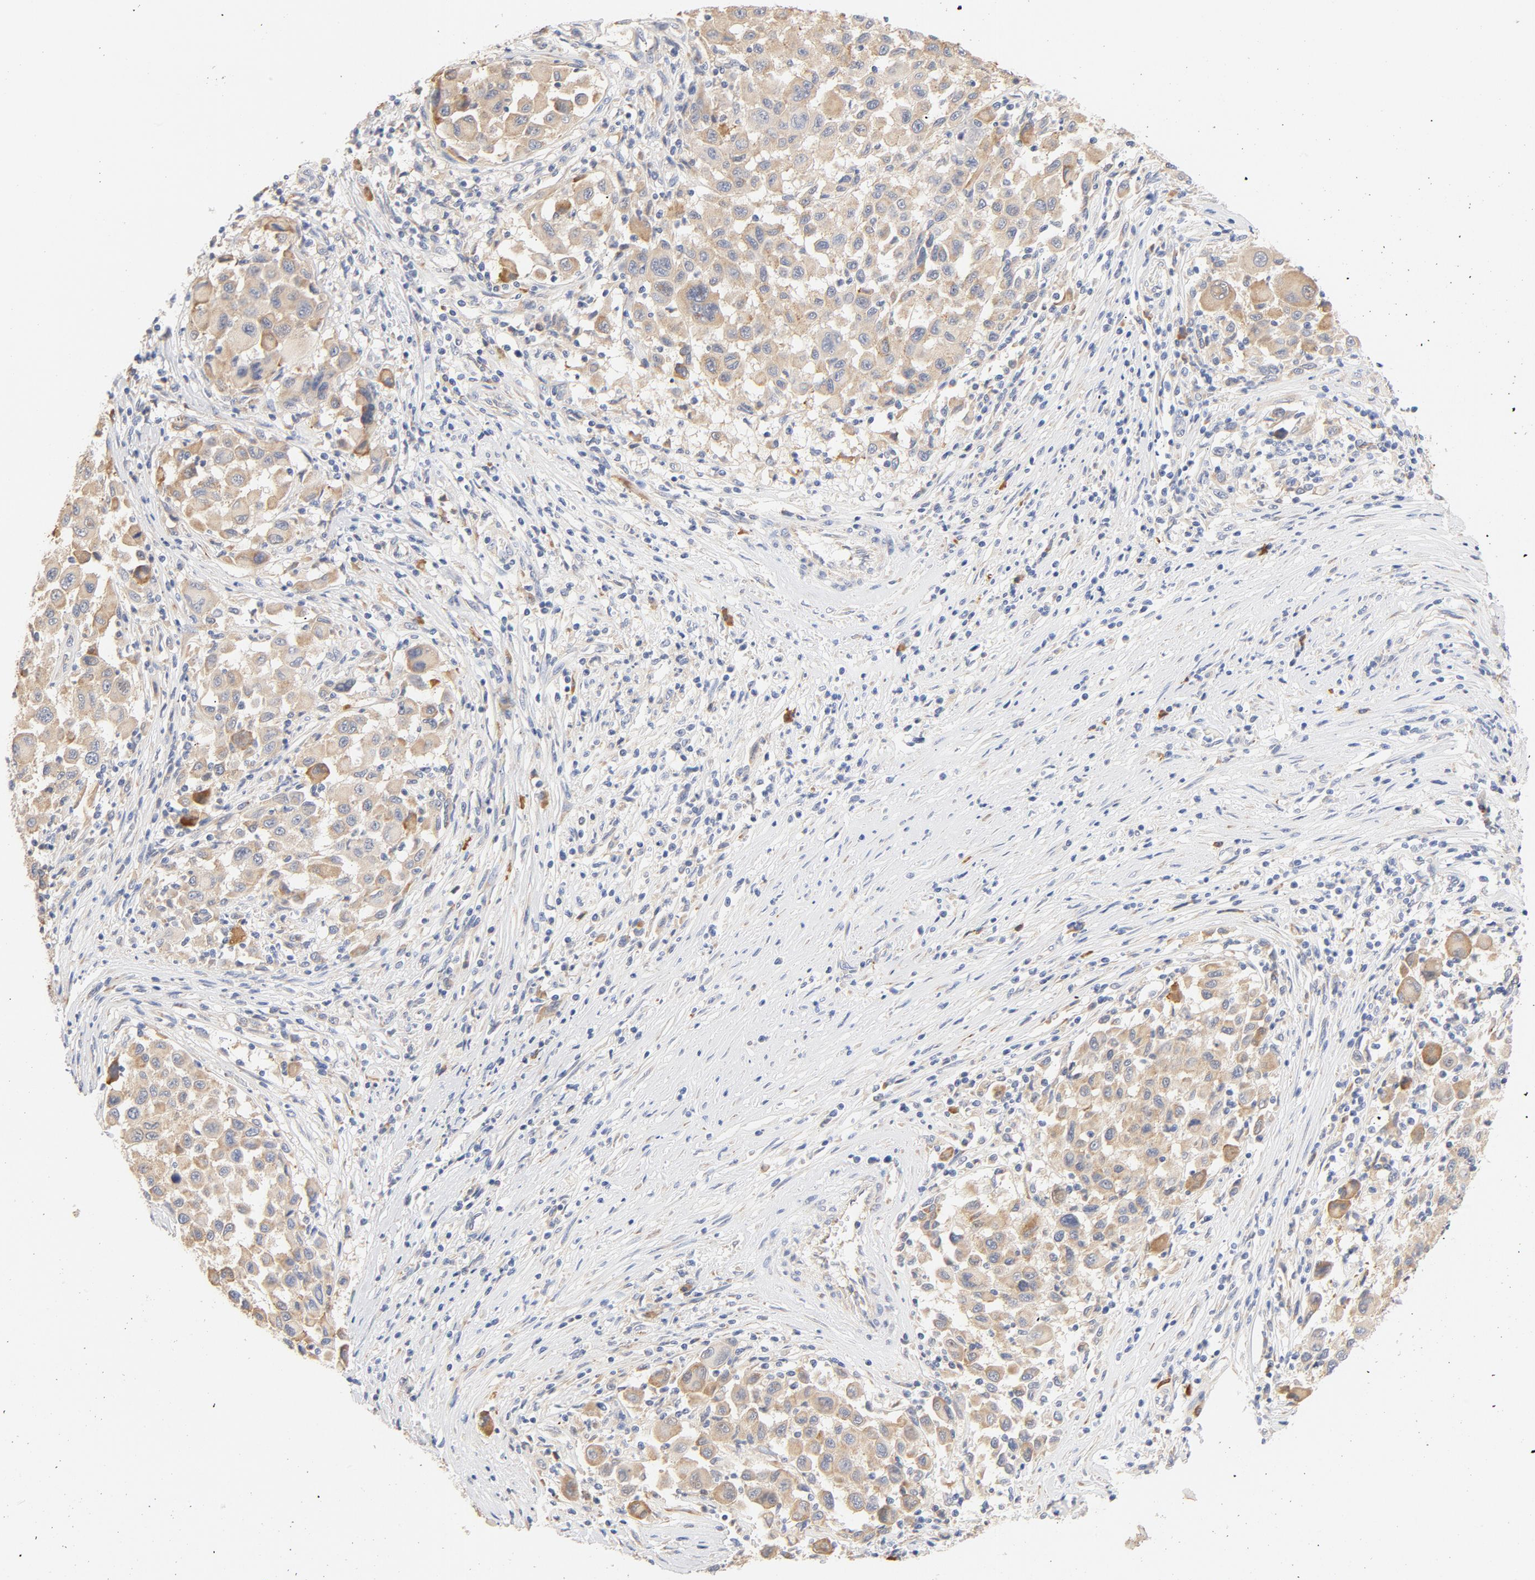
{"staining": {"intensity": "moderate", "quantity": "<25%", "location": "cytoplasmic/membranous"}, "tissue": "melanoma", "cell_type": "Tumor cells", "image_type": "cancer", "snomed": [{"axis": "morphology", "description": "Malignant melanoma, Metastatic site"}, {"axis": "topography", "description": "Lymph node"}], "caption": "Melanoma tissue shows moderate cytoplasmic/membranous expression in about <25% of tumor cells, visualized by immunohistochemistry.", "gene": "TLR4", "patient": {"sex": "male", "age": 61}}